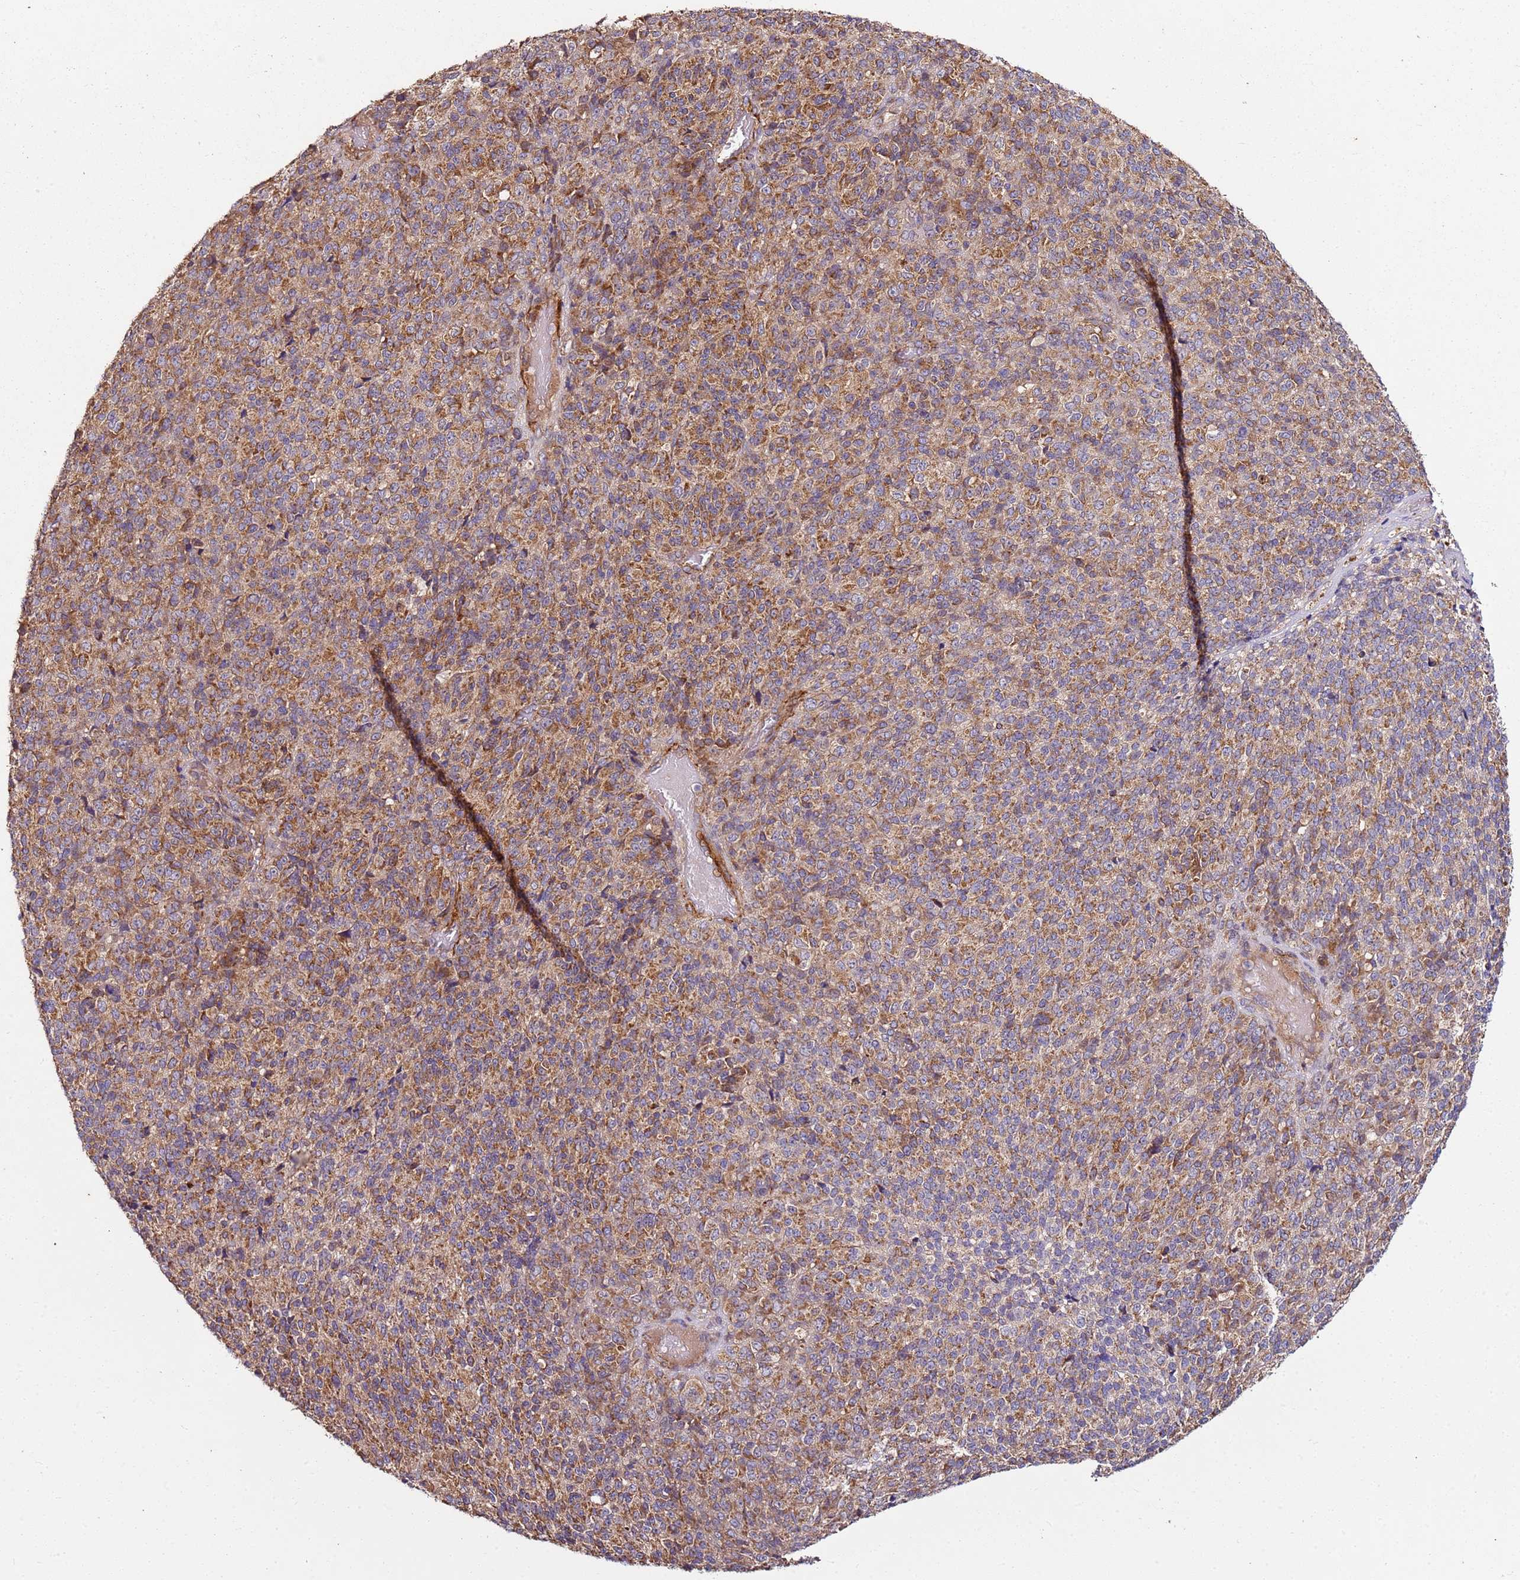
{"staining": {"intensity": "moderate", "quantity": ">75%", "location": "cytoplasmic/membranous"}, "tissue": "melanoma", "cell_type": "Tumor cells", "image_type": "cancer", "snomed": [{"axis": "morphology", "description": "Malignant melanoma, Metastatic site"}, {"axis": "topography", "description": "Brain"}], "caption": "Tumor cells display moderate cytoplasmic/membranous positivity in about >75% of cells in melanoma.", "gene": "KRTAP21-3", "patient": {"sex": "female", "age": 56}}